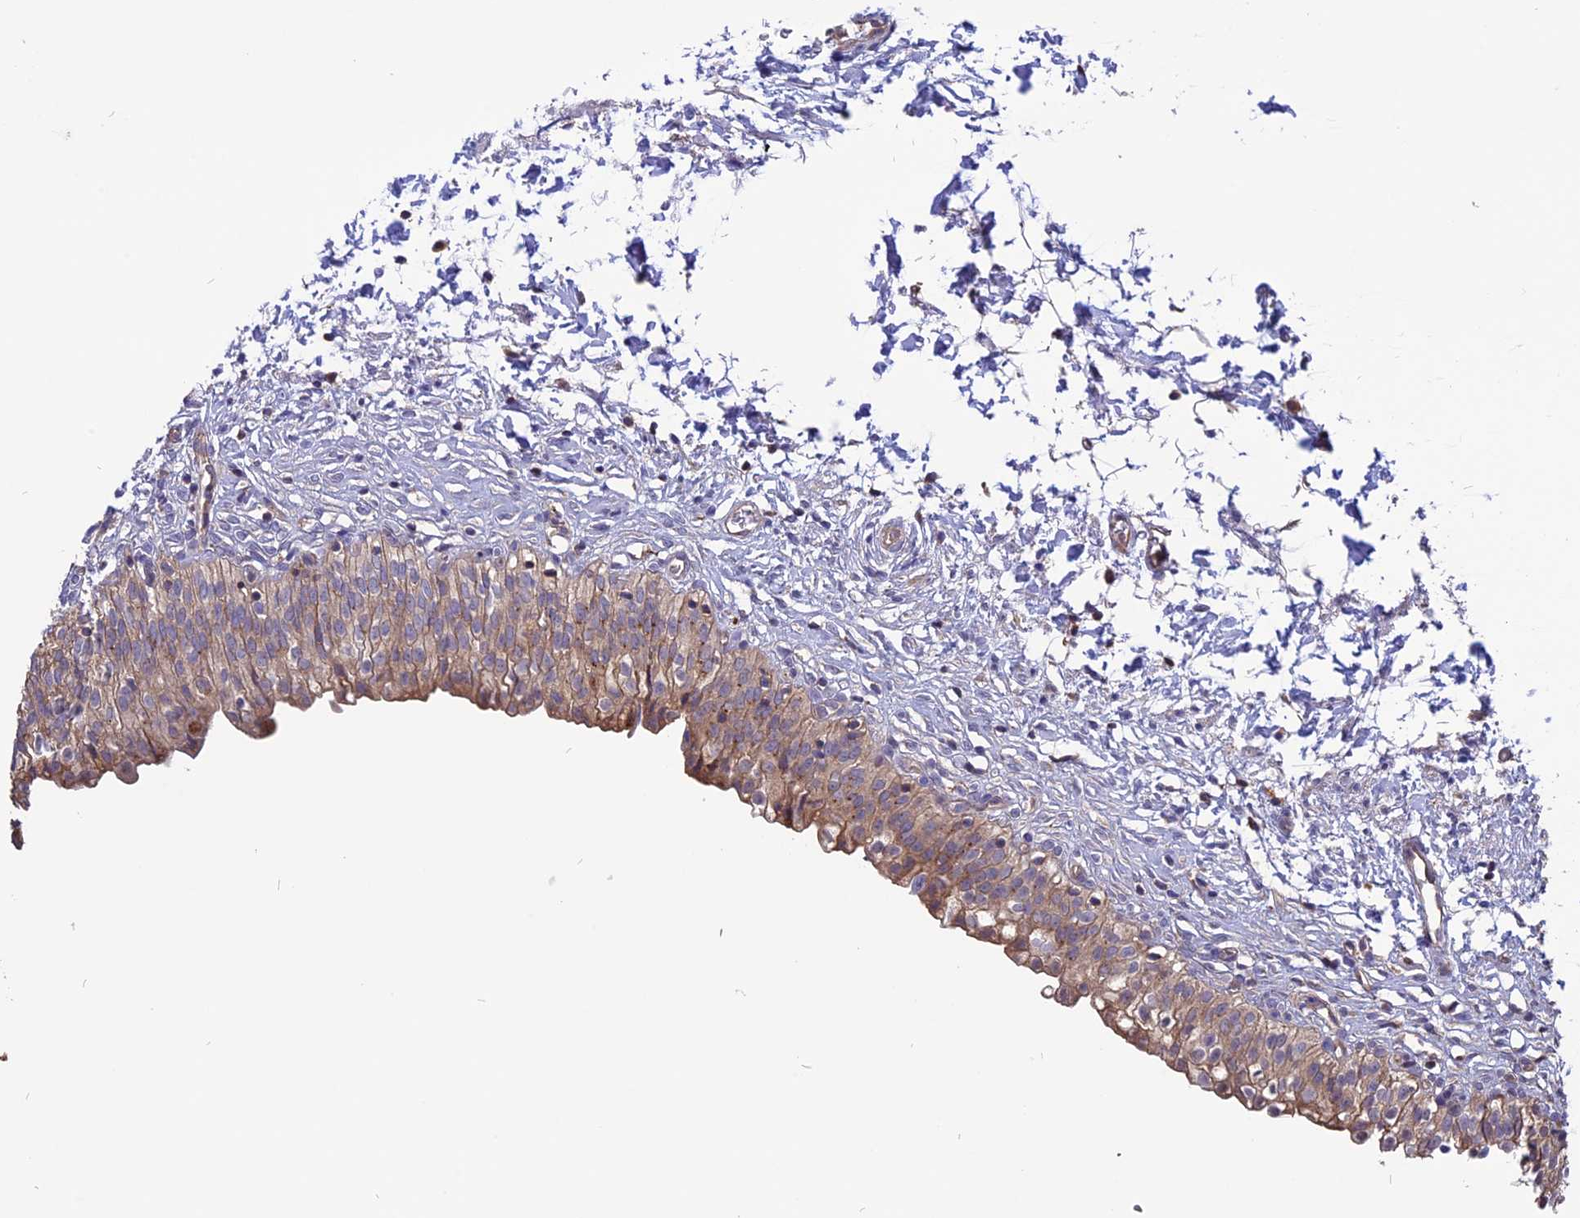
{"staining": {"intensity": "moderate", "quantity": ">75%", "location": "cytoplasmic/membranous"}, "tissue": "urinary bladder", "cell_type": "Urothelial cells", "image_type": "normal", "snomed": [{"axis": "morphology", "description": "Normal tissue, NOS"}, {"axis": "topography", "description": "Urinary bladder"}], "caption": "DAB (3,3'-diaminobenzidine) immunohistochemical staining of unremarkable human urinary bladder demonstrates moderate cytoplasmic/membranous protein expression in about >75% of urothelial cells. (Stains: DAB (3,3'-diaminobenzidine) in brown, nuclei in blue, Microscopy: brightfield microscopy at high magnification).", "gene": "CARMIL2", "patient": {"sex": "male", "age": 55}}